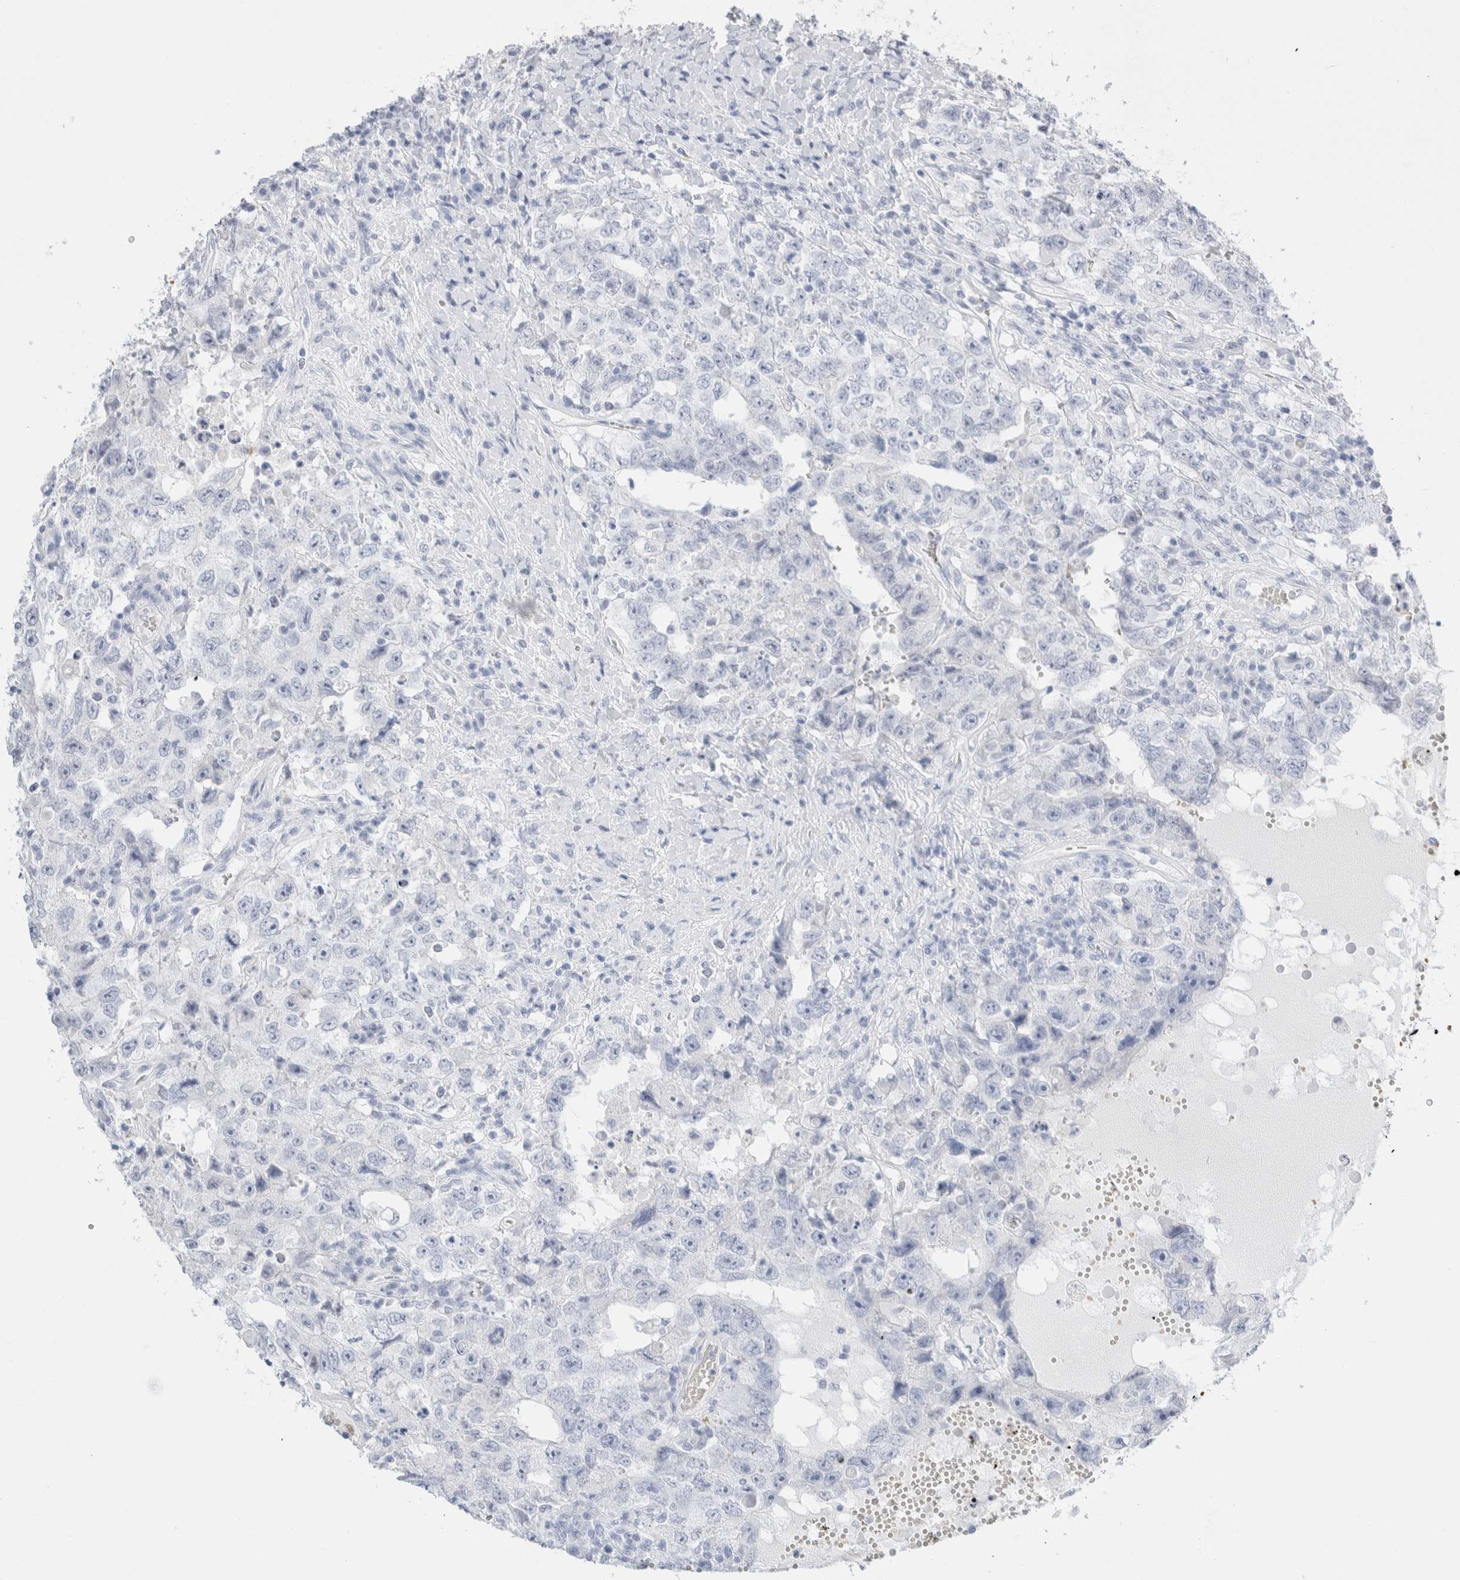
{"staining": {"intensity": "negative", "quantity": "none", "location": "none"}, "tissue": "testis cancer", "cell_type": "Tumor cells", "image_type": "cancer", "snomed": [{"axis": "morphology", "description": "Carcinoma, Embryonal, NOS"}, {"axis": "topography", "description": "Testis"}], "caption": "Immunohistochemistry photomicrograph of human embryonal carcinoma (testis) stained for a protein (brown), which shows no staining in tumor cells.", "gene": "ARG1", "patient": {"sex": "male", "age": 26}}